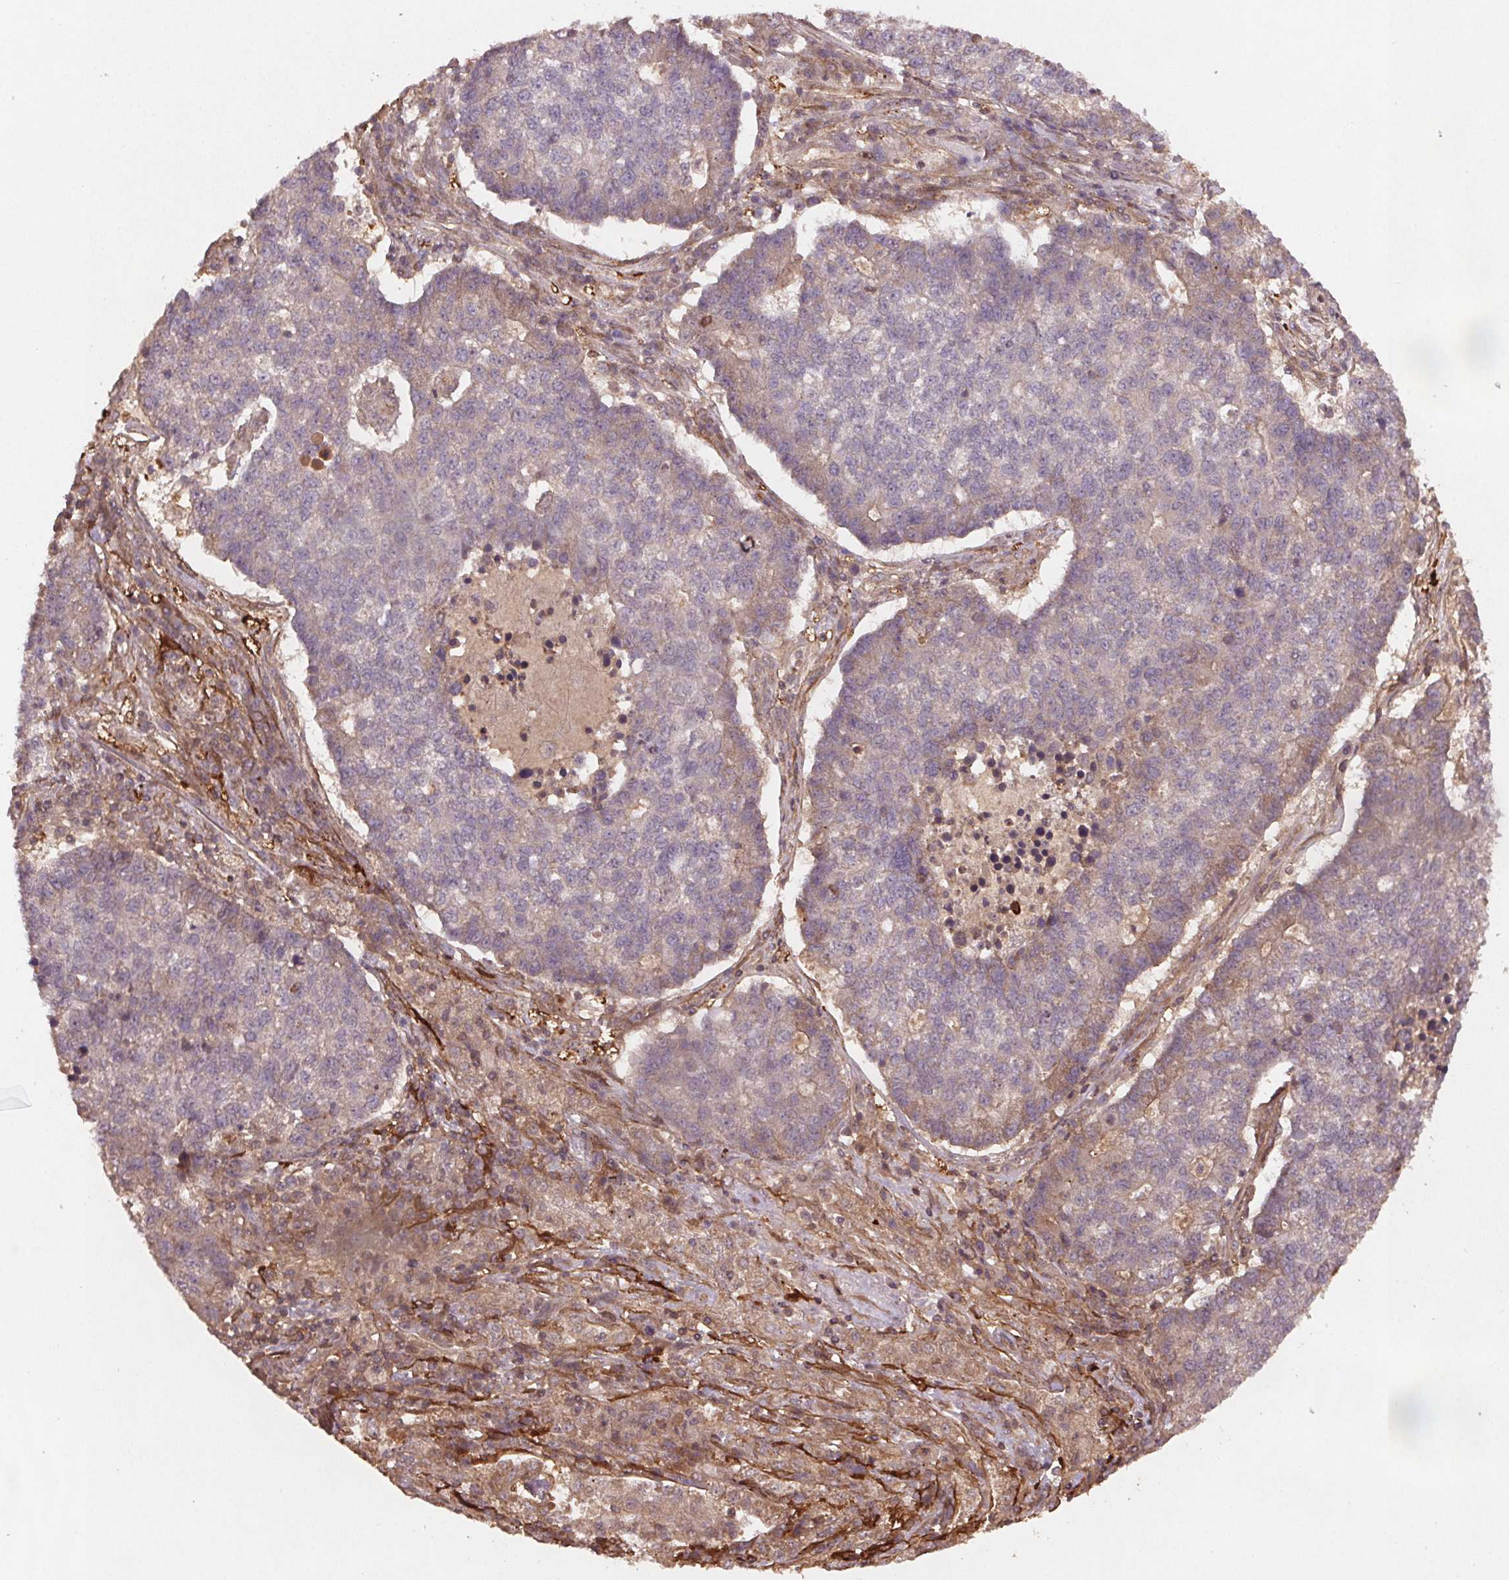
{"staining": {"intensity": "weak", "quantity": "<25%", "location": "cytoplasmic/membranous"}, "tissue": "lung cancer", "cell_type": "Tumor cells", "image_type": "cancer", "snomed": [{"axis": "morphology", "description": "Adenocarcinoma, NOS"}, {"axis": "topography", "description": "Lung"}], "caption": "Protein analysis of lung cancer demonstrates no significant staining in tumor cells. The staining was performed using DAB to visualize the protein expression in brown, while the nuclei were stained in blue with hematoxylin (Magnification: 20x).", "gene": "SEC14L2", "patient": {"sex": "male", "age": 57}}